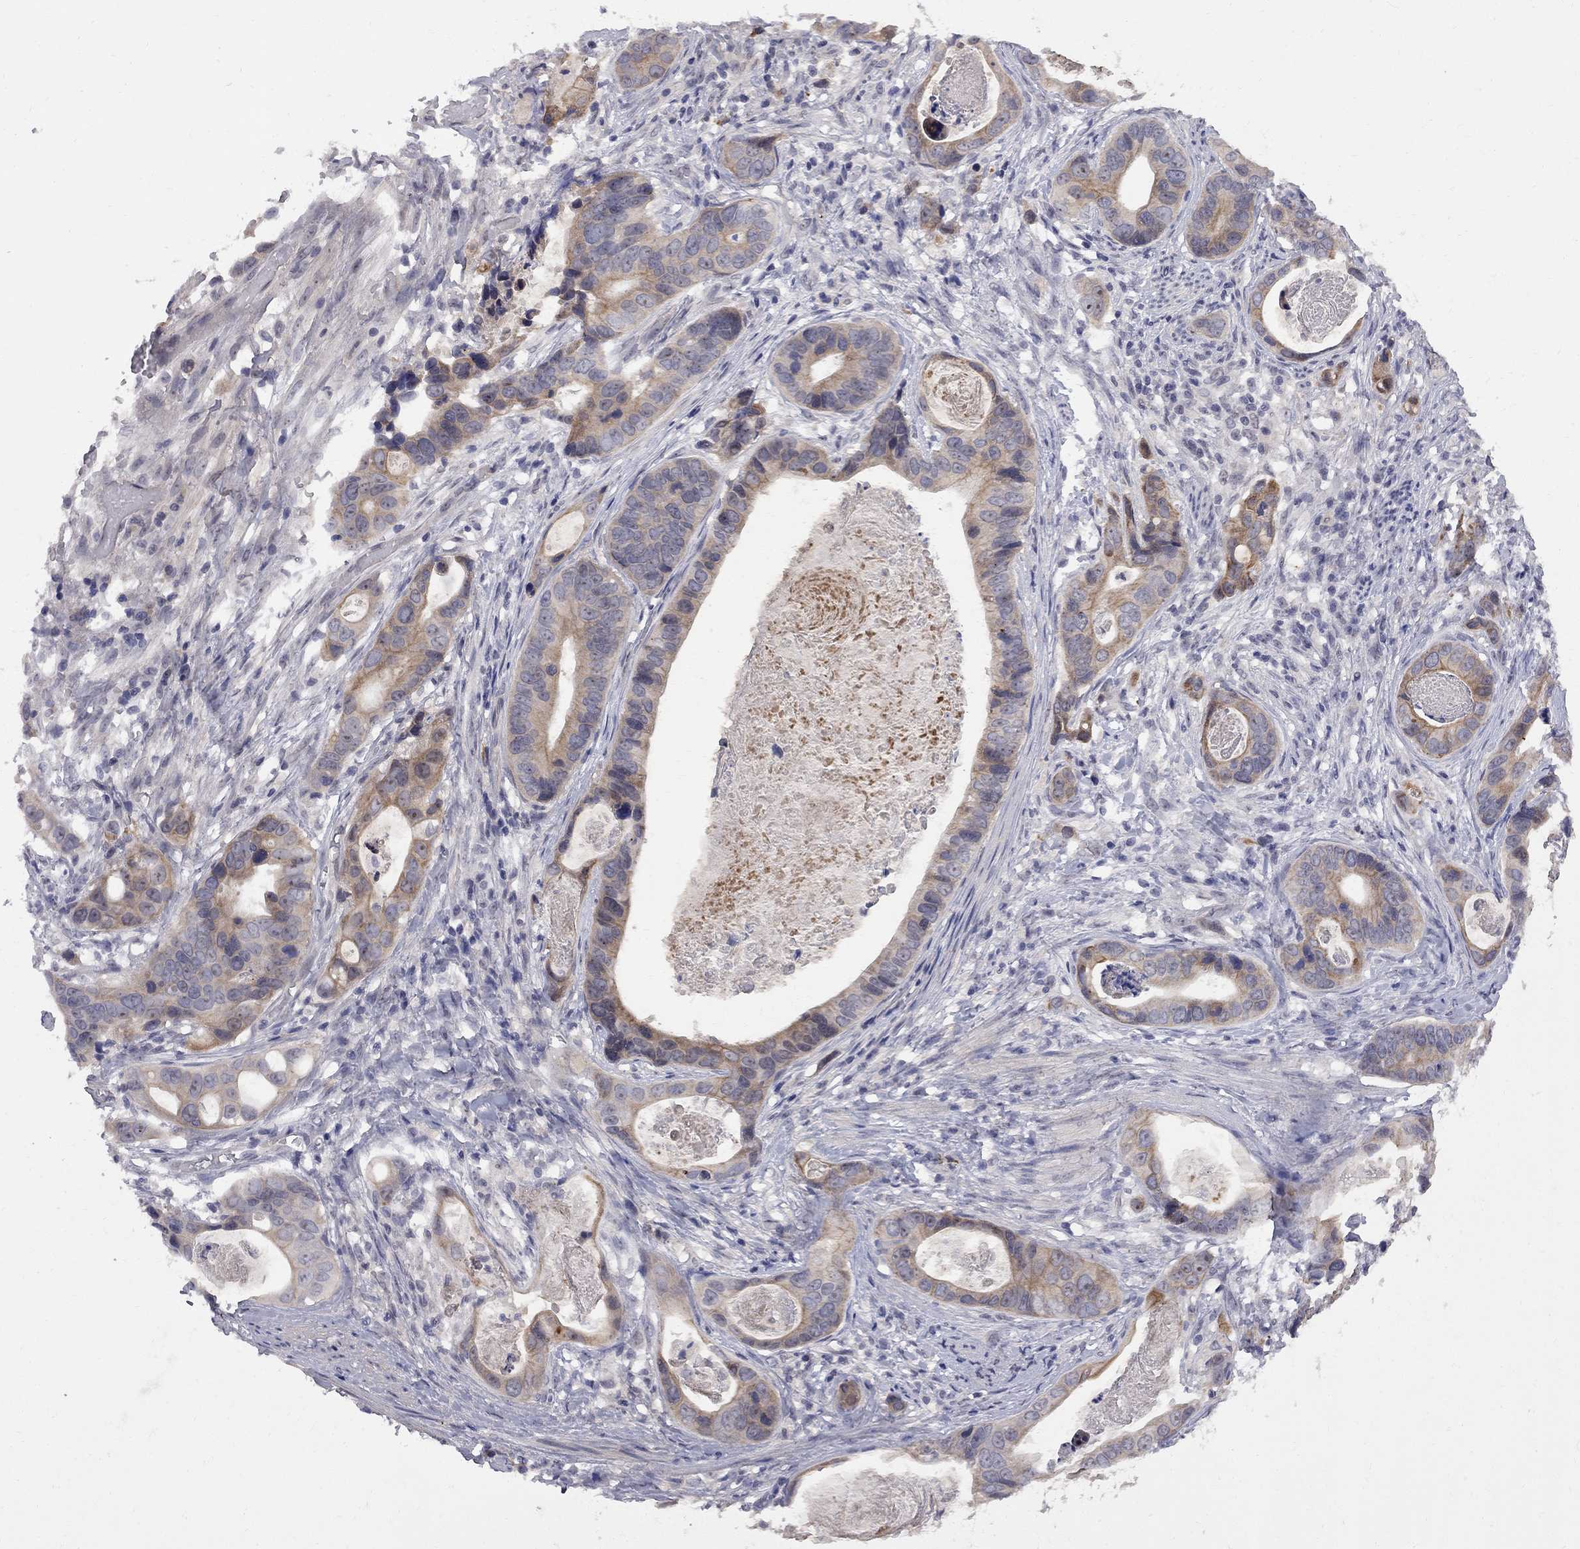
{"staining": {"intensity": "moderate", "quantity": "25%-75%", "location": "cytoplasmic/membranous"}, "tissue": "stomach cancer", "cell_type": "Tumor cells", "image_type": "cancer", "snomed": [{"axis": "morphology", "description": "Adenocarcinoma, NOS"}, {"axis": "topography", "description": "Stomach"}], "caption": "Stomach adenocarcinoma stained for a protein displays moderate cytoplasmic/membranous positivity in tumor cells. (IHC, brightfield microscopy, high magnification).", "gene": "DHX33", "patient": {"sex": "male", "age": 84}}